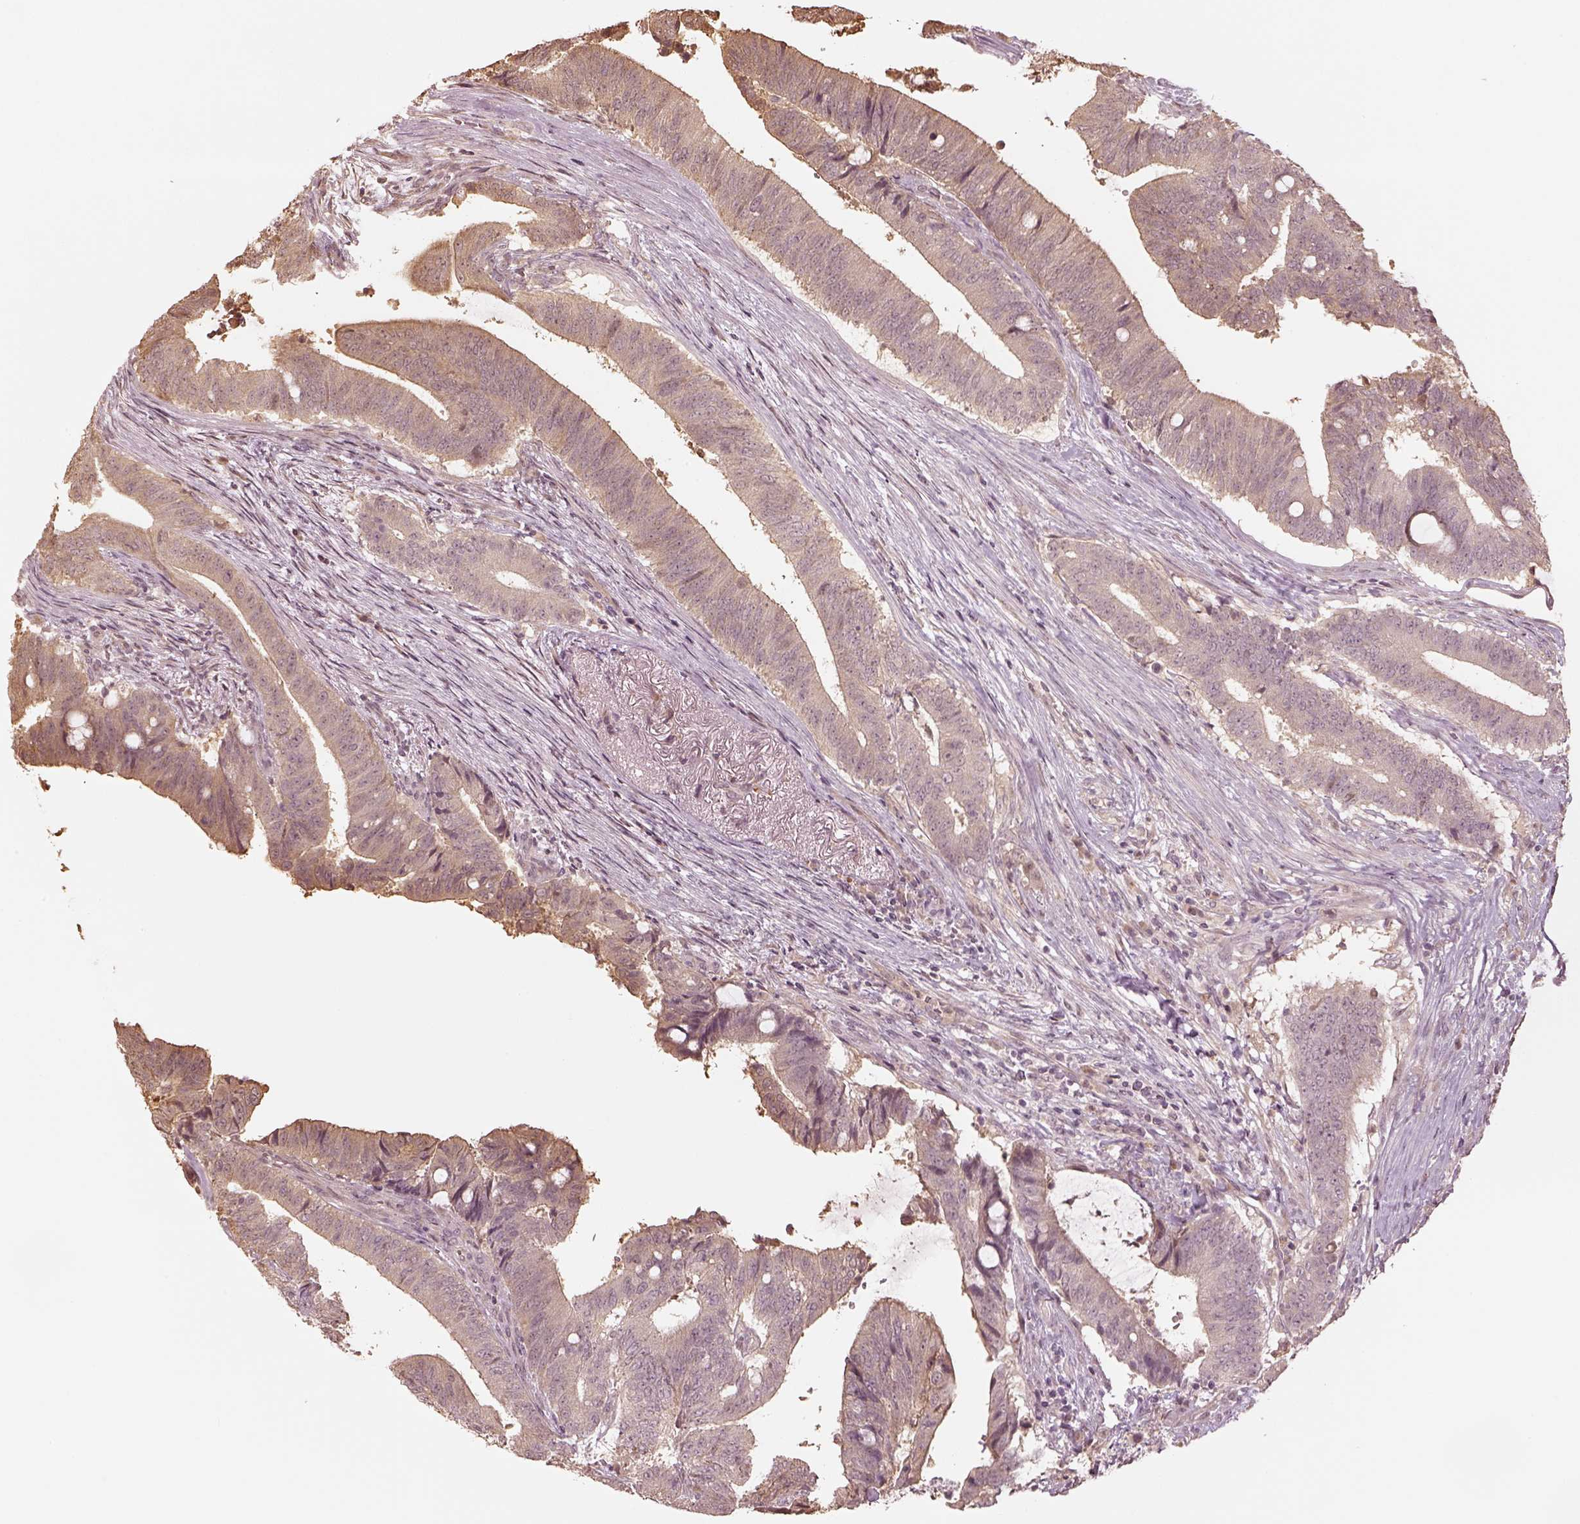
{"staining": {"intensity": "weak", "quantity": "<25%", "location": "cytoplasmic/membranous"}, "tissue": "colorectal cancer", "cell_type": "Tumor cells", "image_type": "cancer", "snomed": [{"axis": "morphology", "description": "Adenocarcinoma, NOS"}, {"axis": "topography", "description": "Colon"}], "caption": "Human colorectal adenocarcinoma stained for a protein using IHC shows no expression in tumor cells.", "gene": "CRB1", "patient": {"sex": "female", "age": 43}}